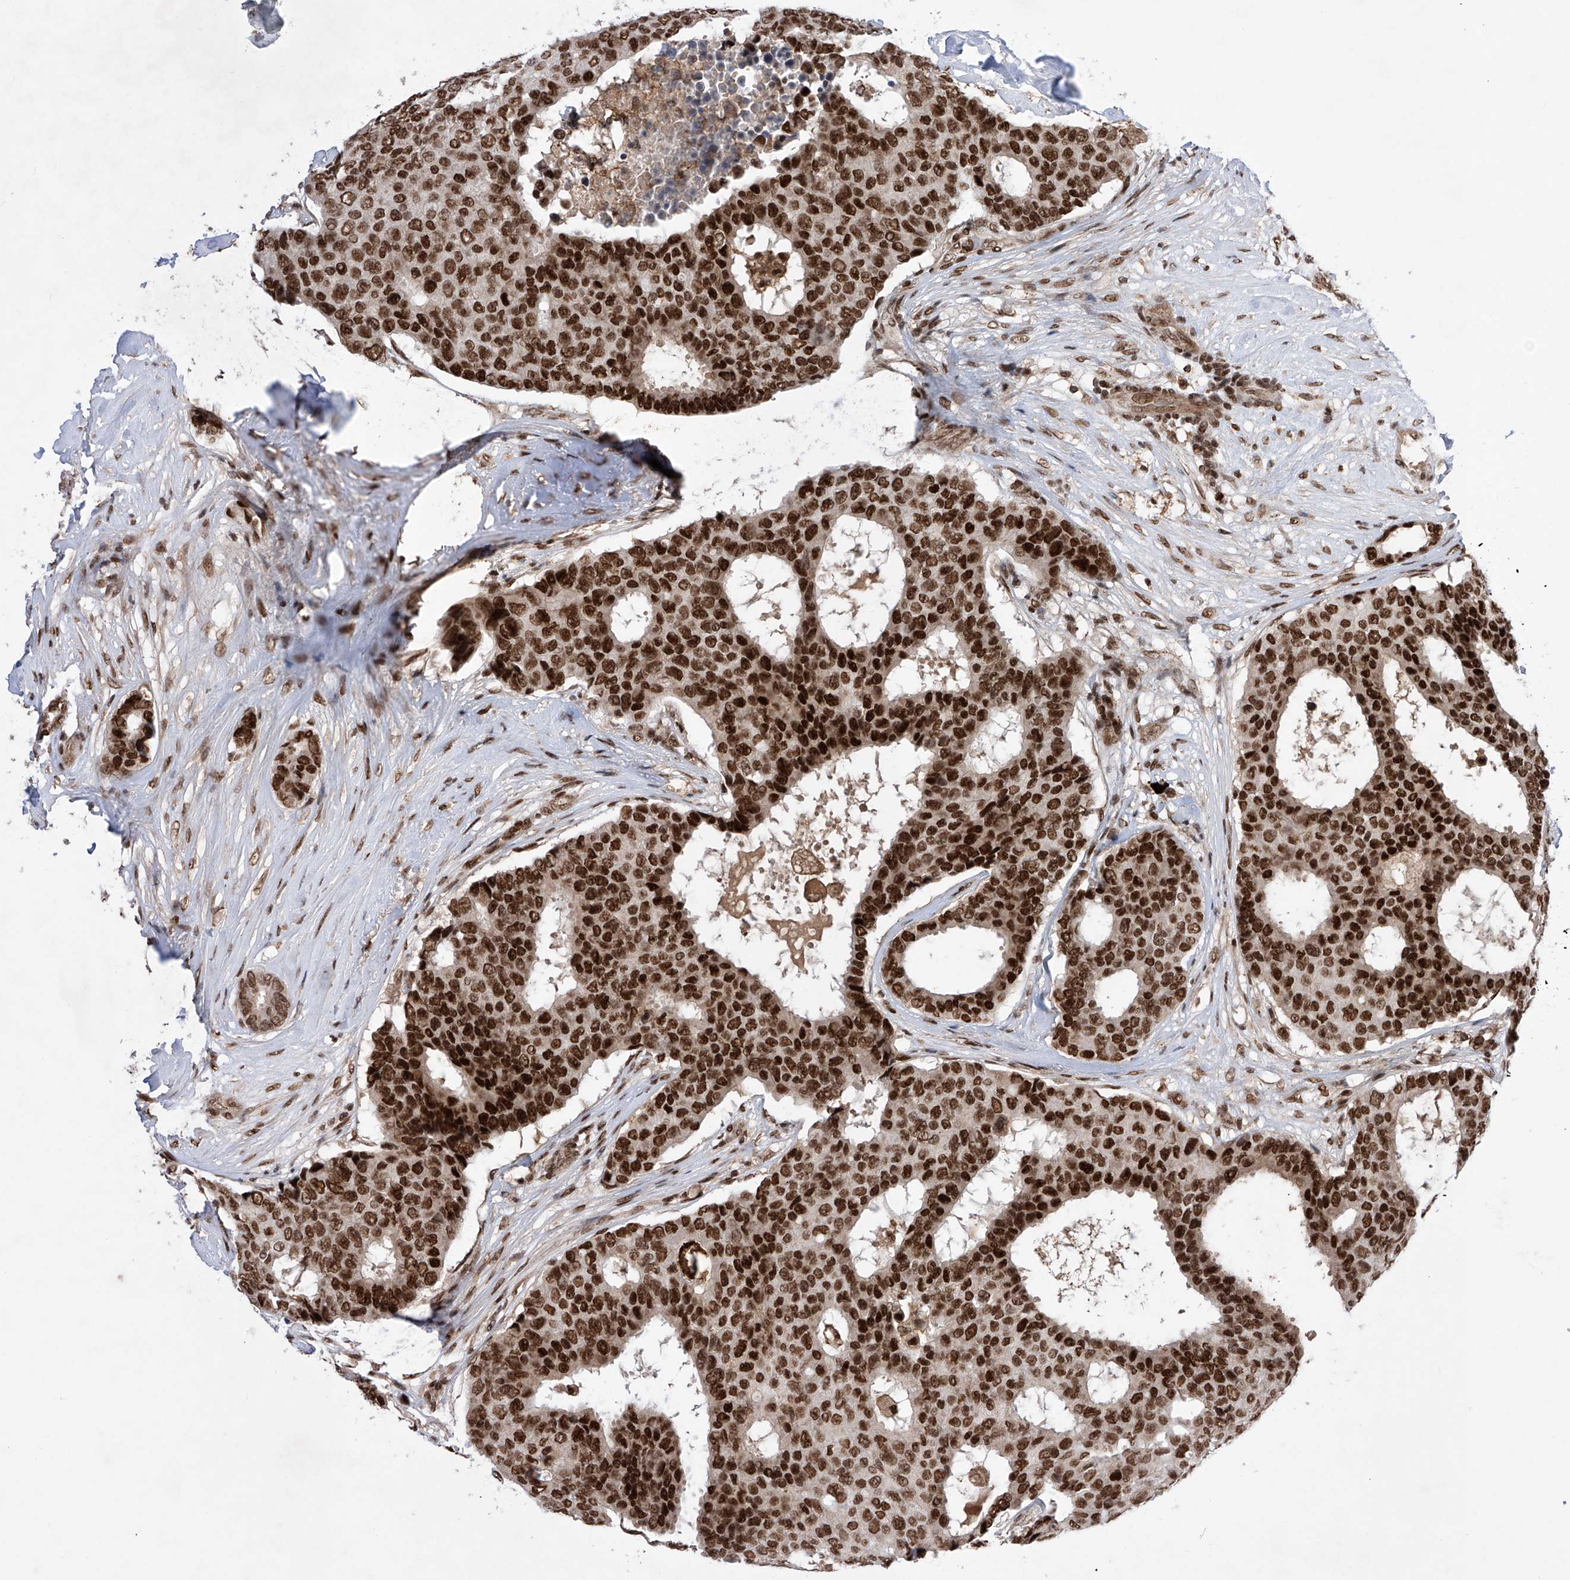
{"staining": {"intensity": "strong", "quantity": ">75%", "location": "nuclear"}, "tissue": "breast cancer", "cell_type": "Tumor cells", "image_type": "cancer", "snomed": [{"axis": "morphology", "description": "Duct carcinoma"}, {"axis": "topography", "description": "Breast"}], "caption": "This image displays breast cancer (infiltrating ductal carcinoma) stained with IHC to label a protein in brown. The nuclear of tumor cells show strong positivity for the protein. Nuclei are counter-stained blue.", "gene": "ZNF280D", "patient": {"sex": "female", "age": 75}}